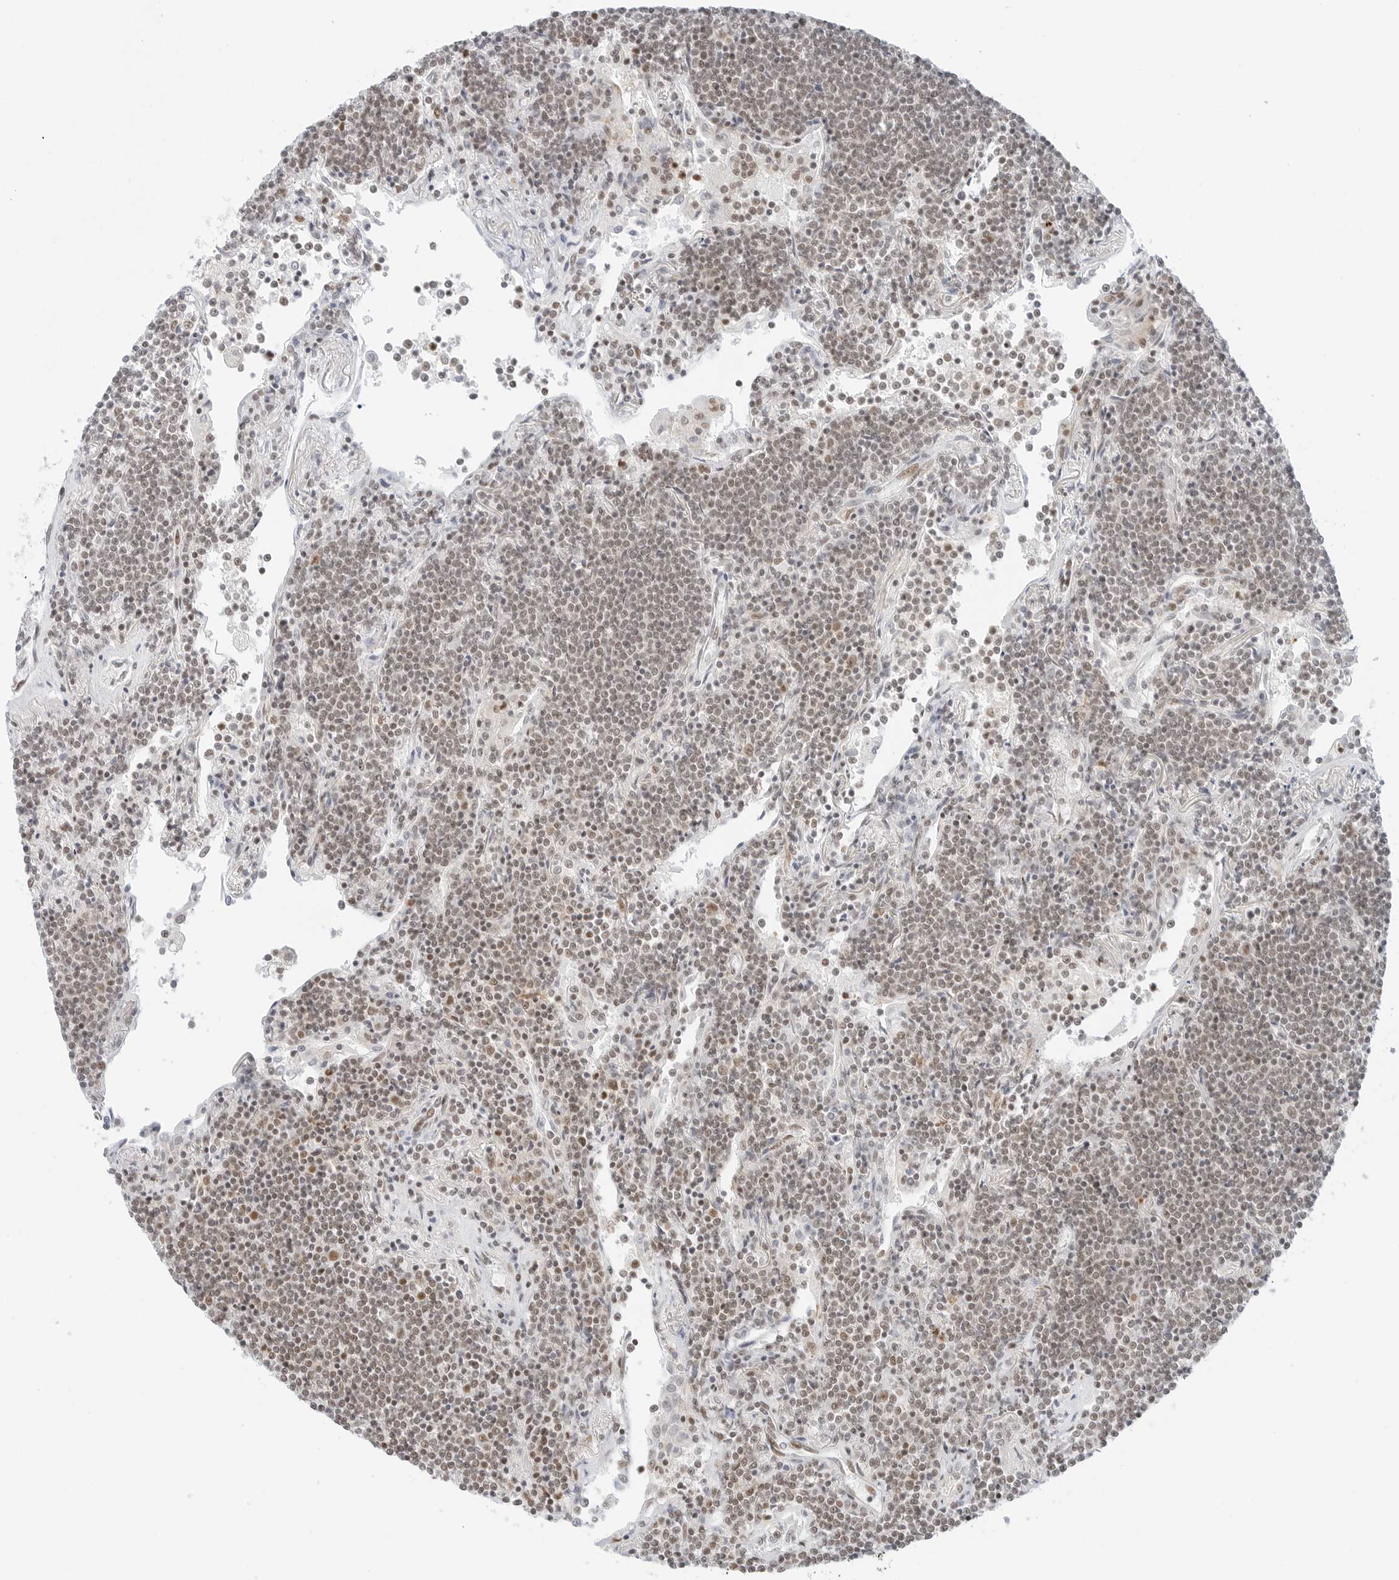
{"staining": {"intensity": "weak", "quantity": ">75%", "location": "nuclear"}, "tissue": "lymphoma", "cell_type": "Tumor cells", "image_type": "cancer", "snomed": [{"axis": "morphology", "description": "Malignant lymphoma, non-Hodgkin's type, Low grade"}, {"axis": "topography", "description": "Lung"}], "caption": "Human lymphoma stained with a brown dye shows weak nuclear positive staining in approximately >75% of tumor cells.", "gene": "CRTC2", "patient": {"sex": "female", "age": 71}}